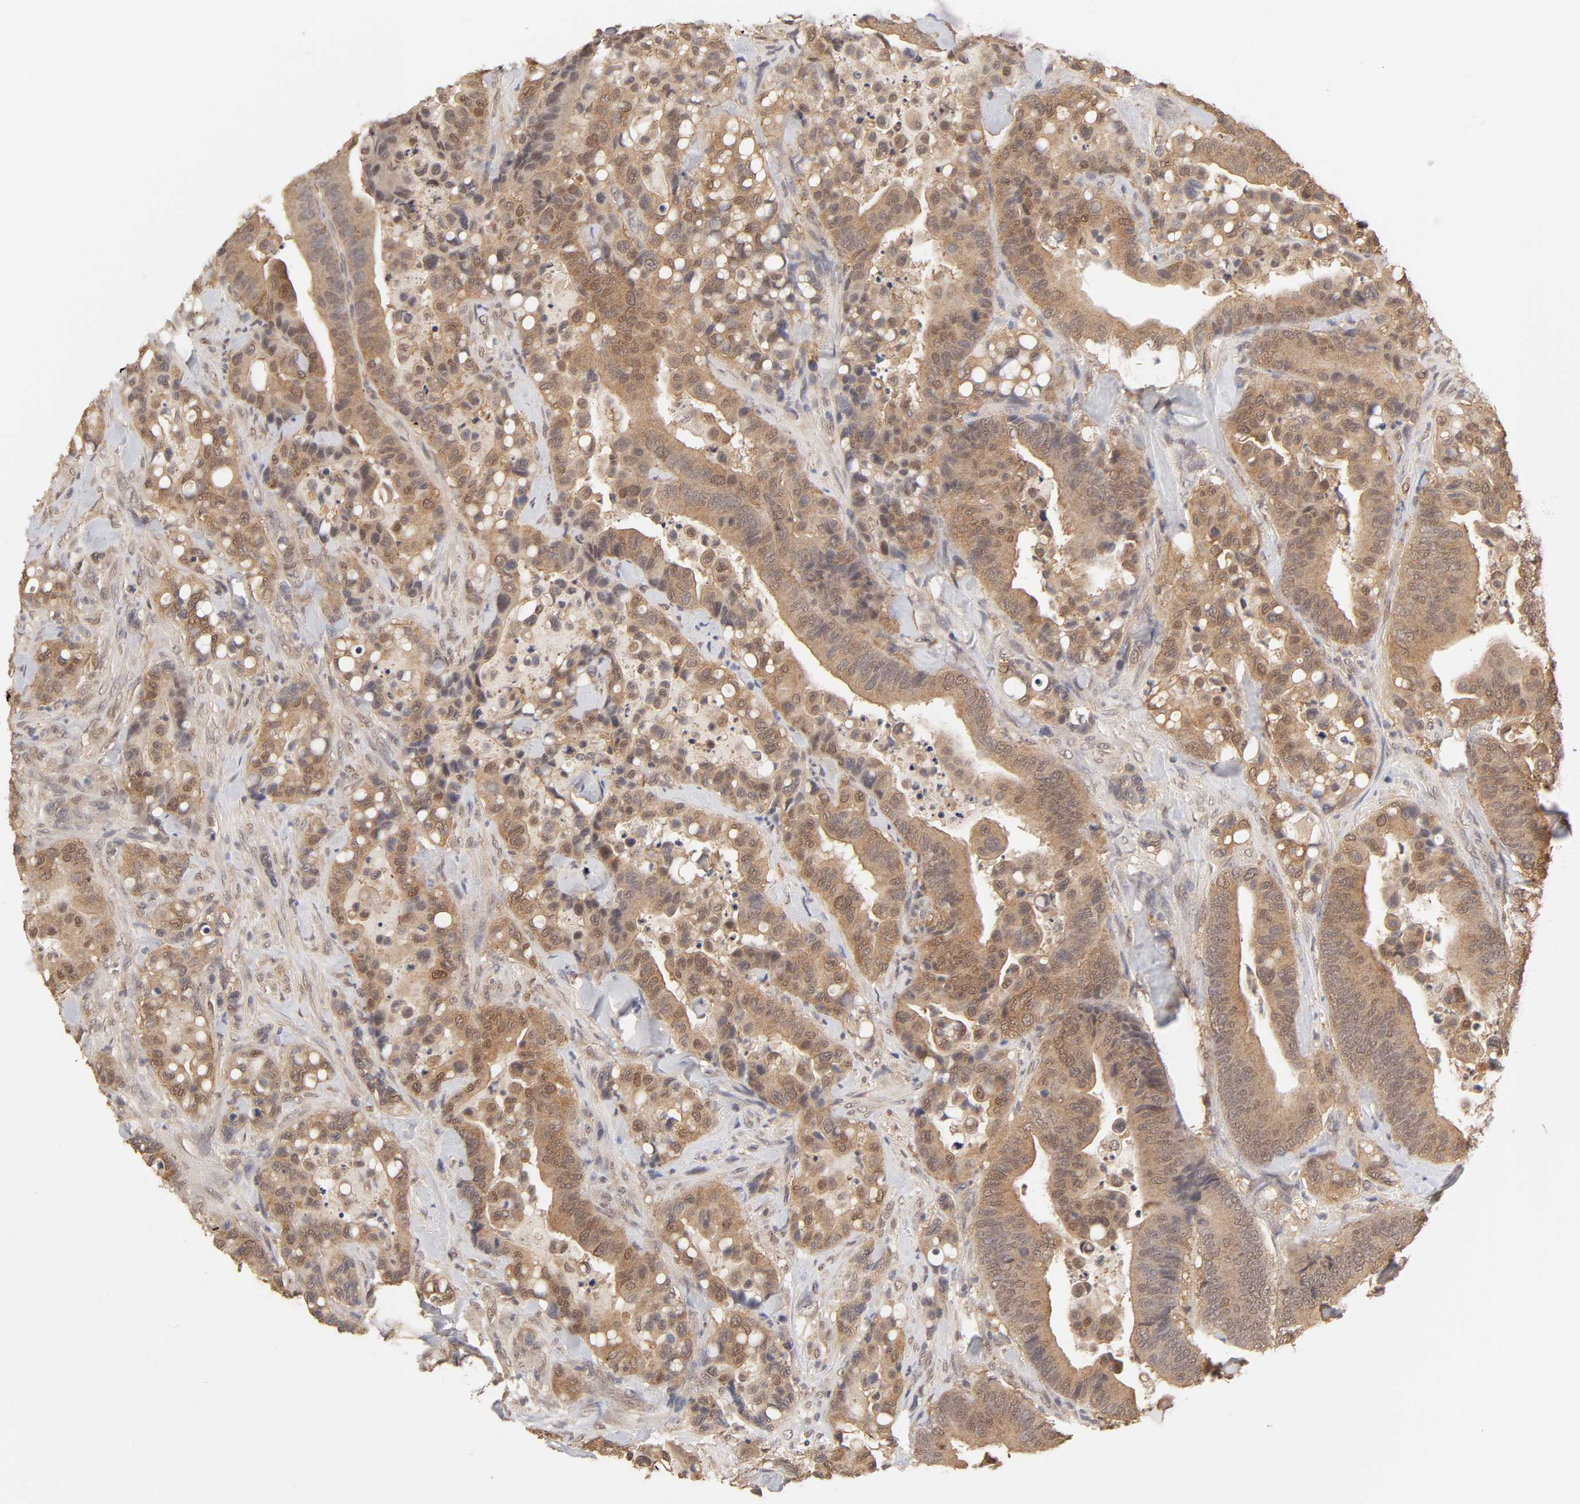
{"staining": {"intensity": "moderate", "quantity": ">75%", "location": "cytoplasmic/membranous"}, "tissue": "colorectal cancer", "cell_type": "Tumor cells", "image_type": "cancer", "snomed": [{"axis": "morphology", "description": "Normal tissue, NOS"}, {"axis": "morphology", "description": "Adenocarcinoma, NOS"}, {"axis": "topography", "description": "Colon"}], "caption": "Colorectal adenocarcinoma tissue demonstrates moderate cytoplasmic/membranous staining in about >75% of tumor cells", "gene": "MAPK1", "patient": {"sex": "male", "age": 82}}